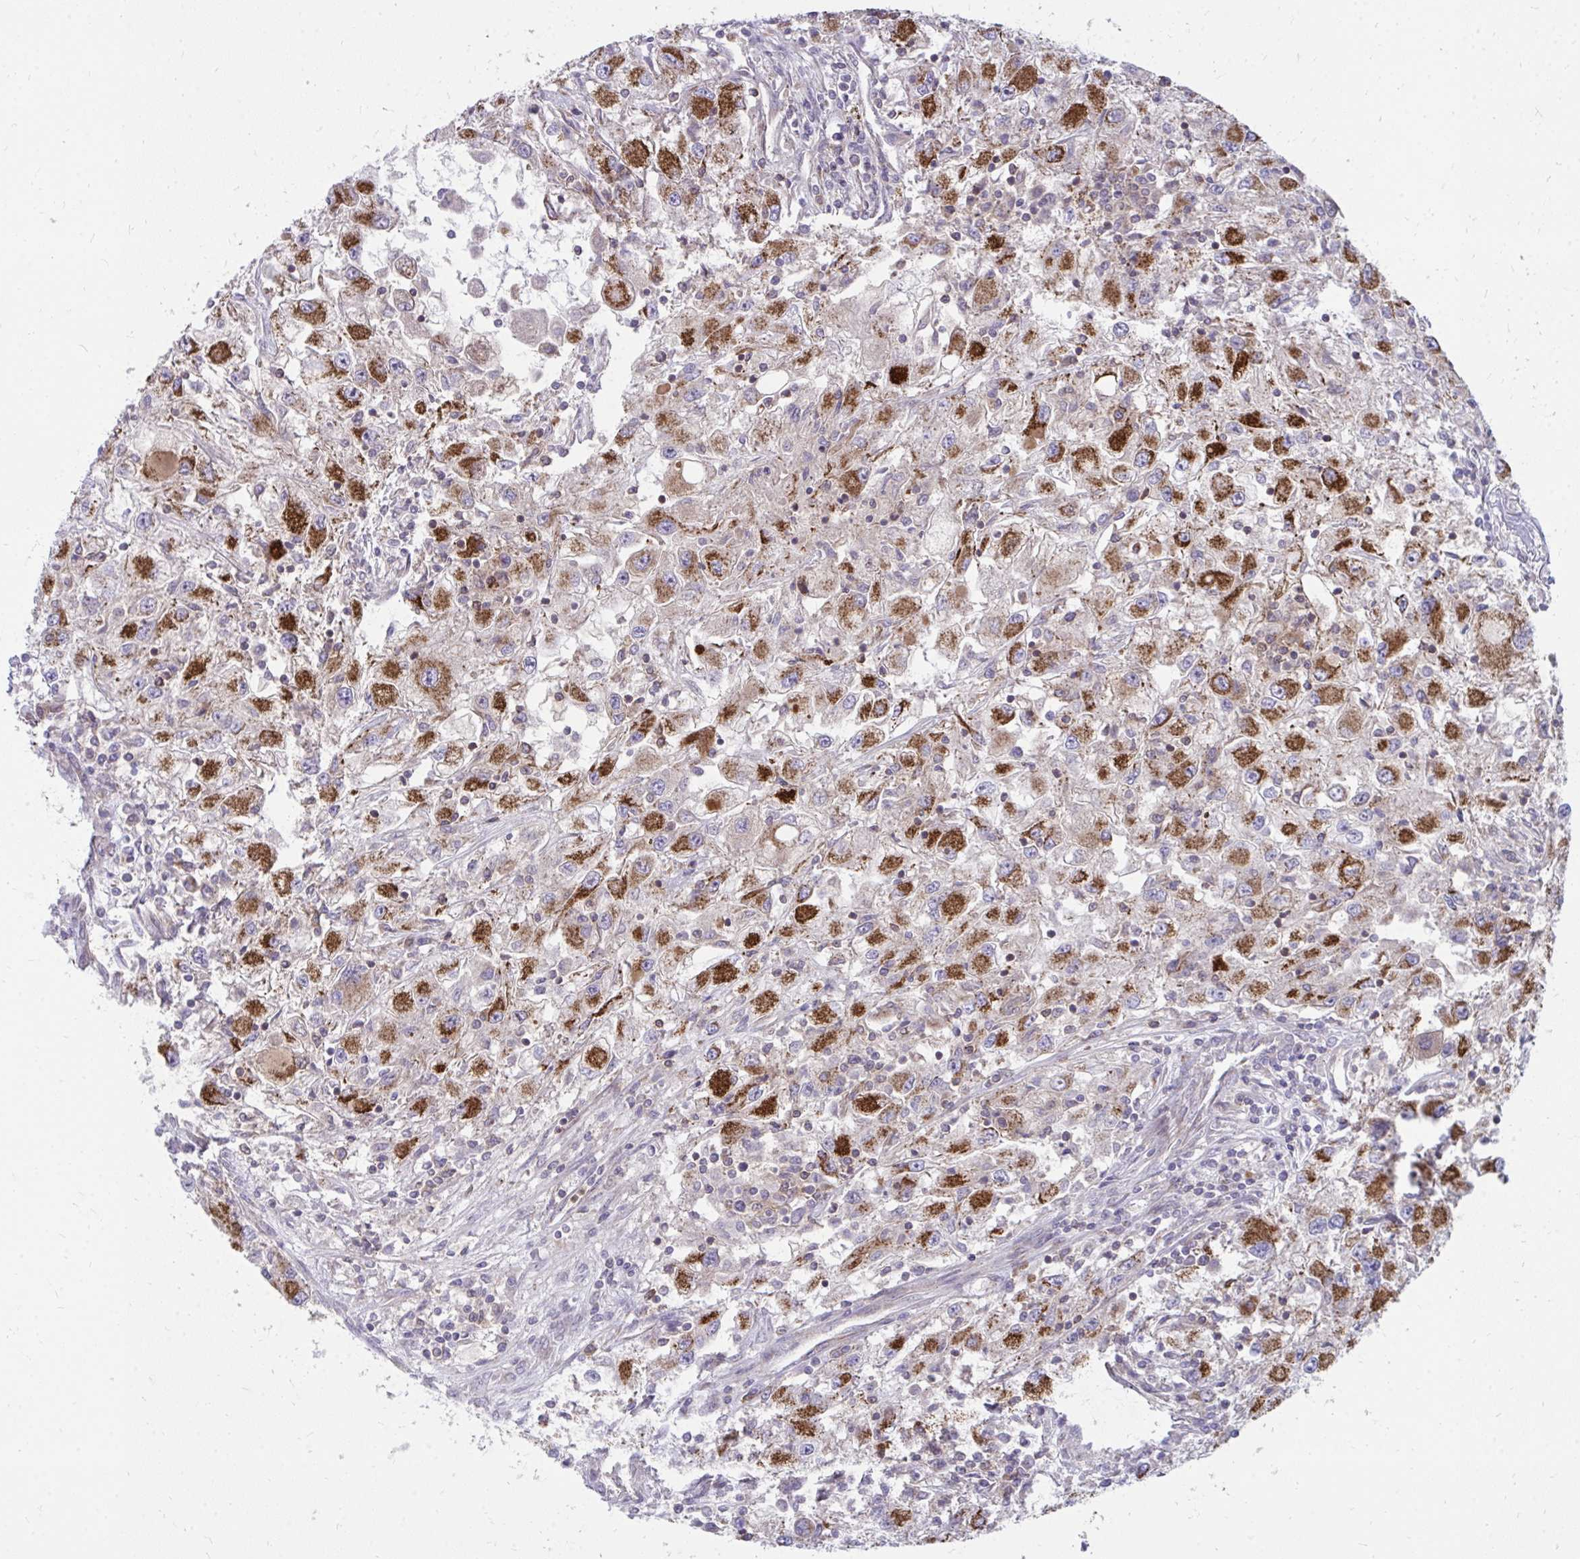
{"staining": {"intensity": "strong", "quantity": ">75%", "location": "cytoplasmic/membranous"}, "tissue": "renal cancer", "cell_type": "Tumor cells", "image_type": "cancer", "snomed": [{"axis": "morphology", "description": "Adenocarcinoma, NOS"}, {"axis": "topography", "description": "Kidney"}], "caption": "A high amount of strong cytoplasmic/membranous positivity is seen in about >75% of tumor cells in renal cancer (adenocarcinoma) tissue. (DAB IHC, brown staining for protein, blue staining for nuclei).", "gene": "ASAP1", "patient": {"sex": "female", "age": 67}}